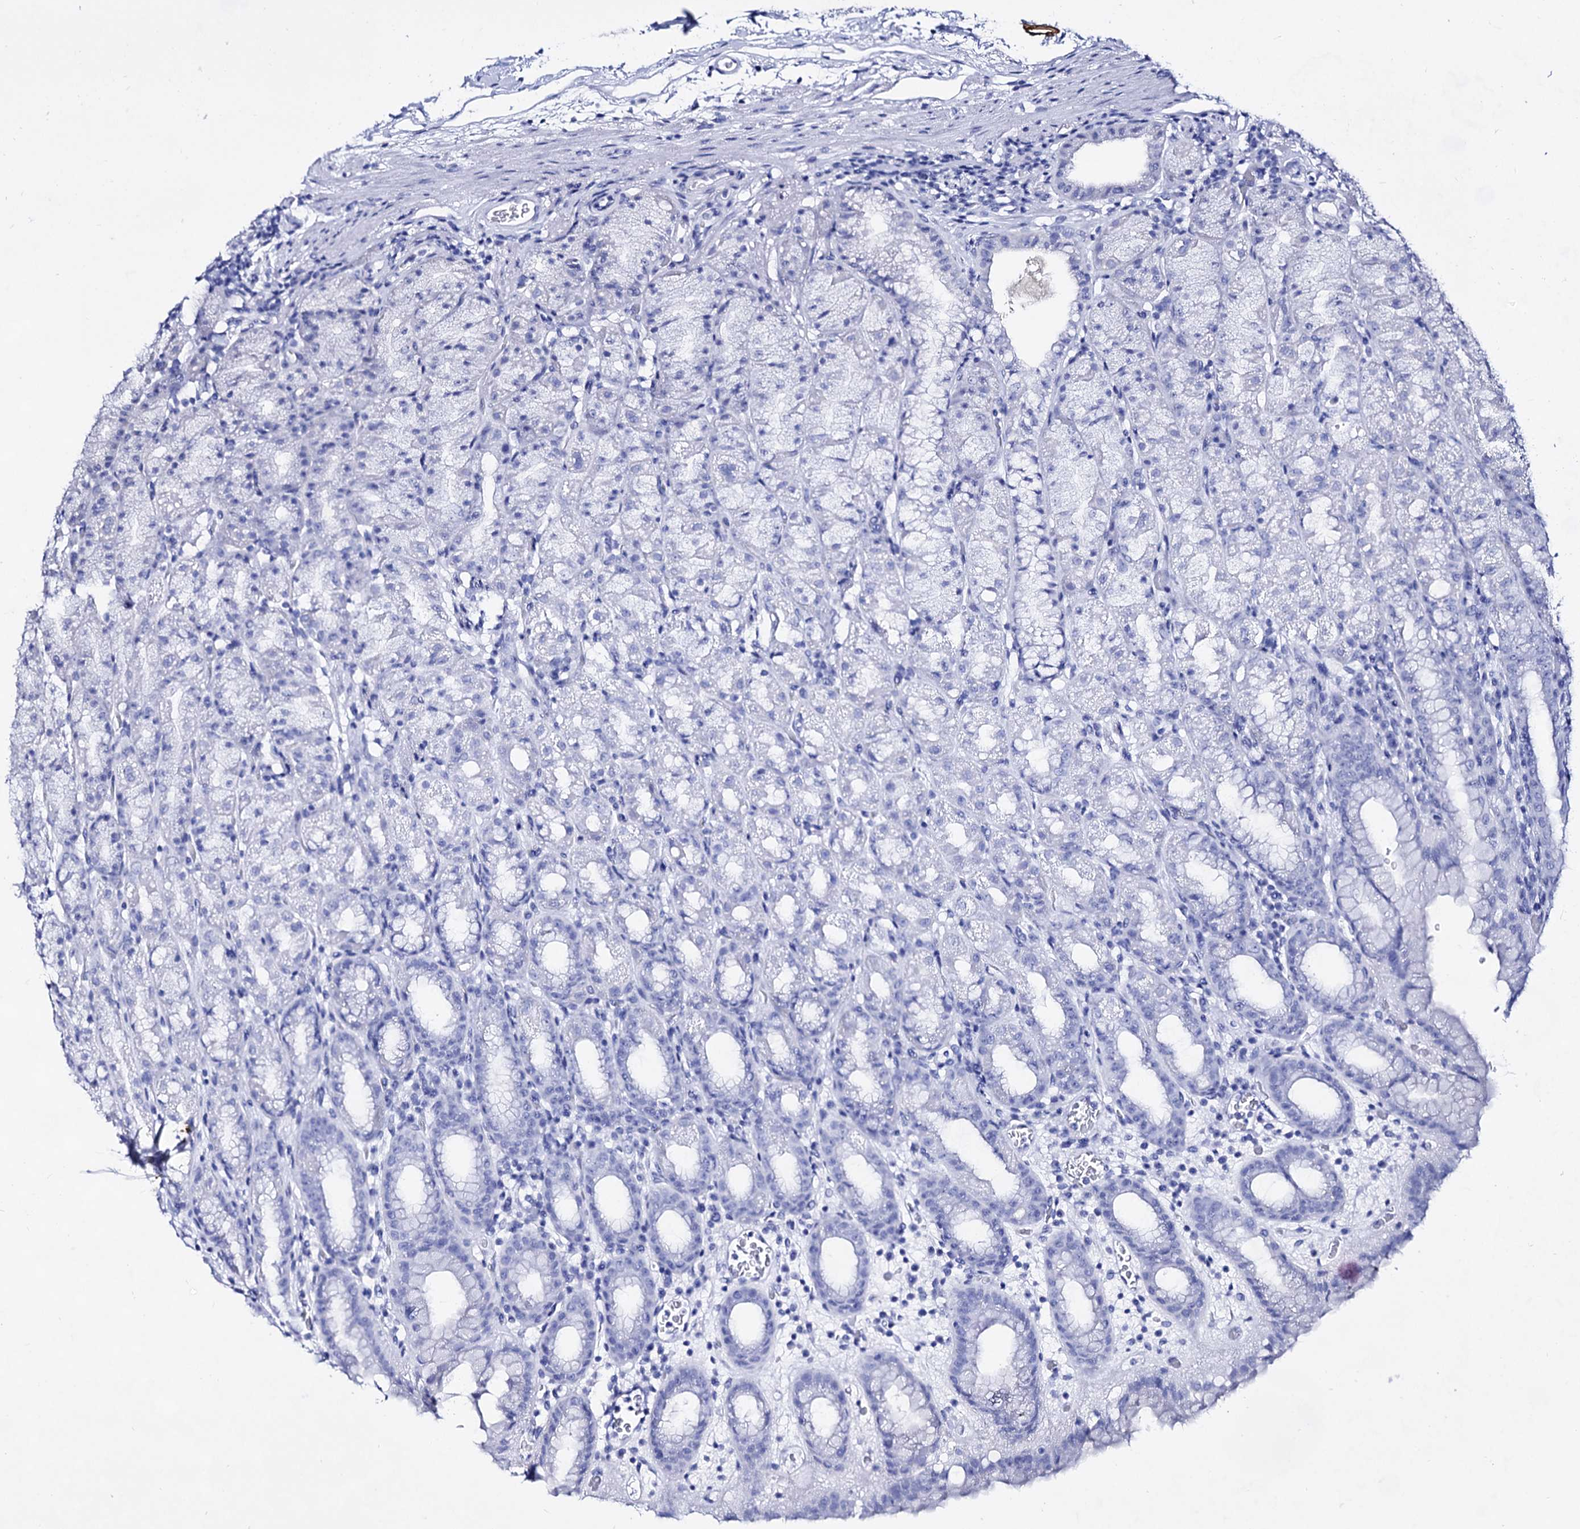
{"staining": {"intensity": "negative", "quantity": "none", "location": "none"}, "tissue": "stomach", "cell_type": "Glandular cells", "image_type": "normal", "snomed": [{"axis": "morphology", "description": "Normal tissue, NOS"}, {"axis": "topography", "description": "Stomach, upper"}], "caption": "The histopathology image reveals no staining of glandular cells in unremarkable stomach. (DAB (3,3'-diaminobenzidine) immunohistochemistry visualized using brightfield microscopy, high magnification).", "gene": "PLIN1", "patient": {"sex": "male", "age": 68}}